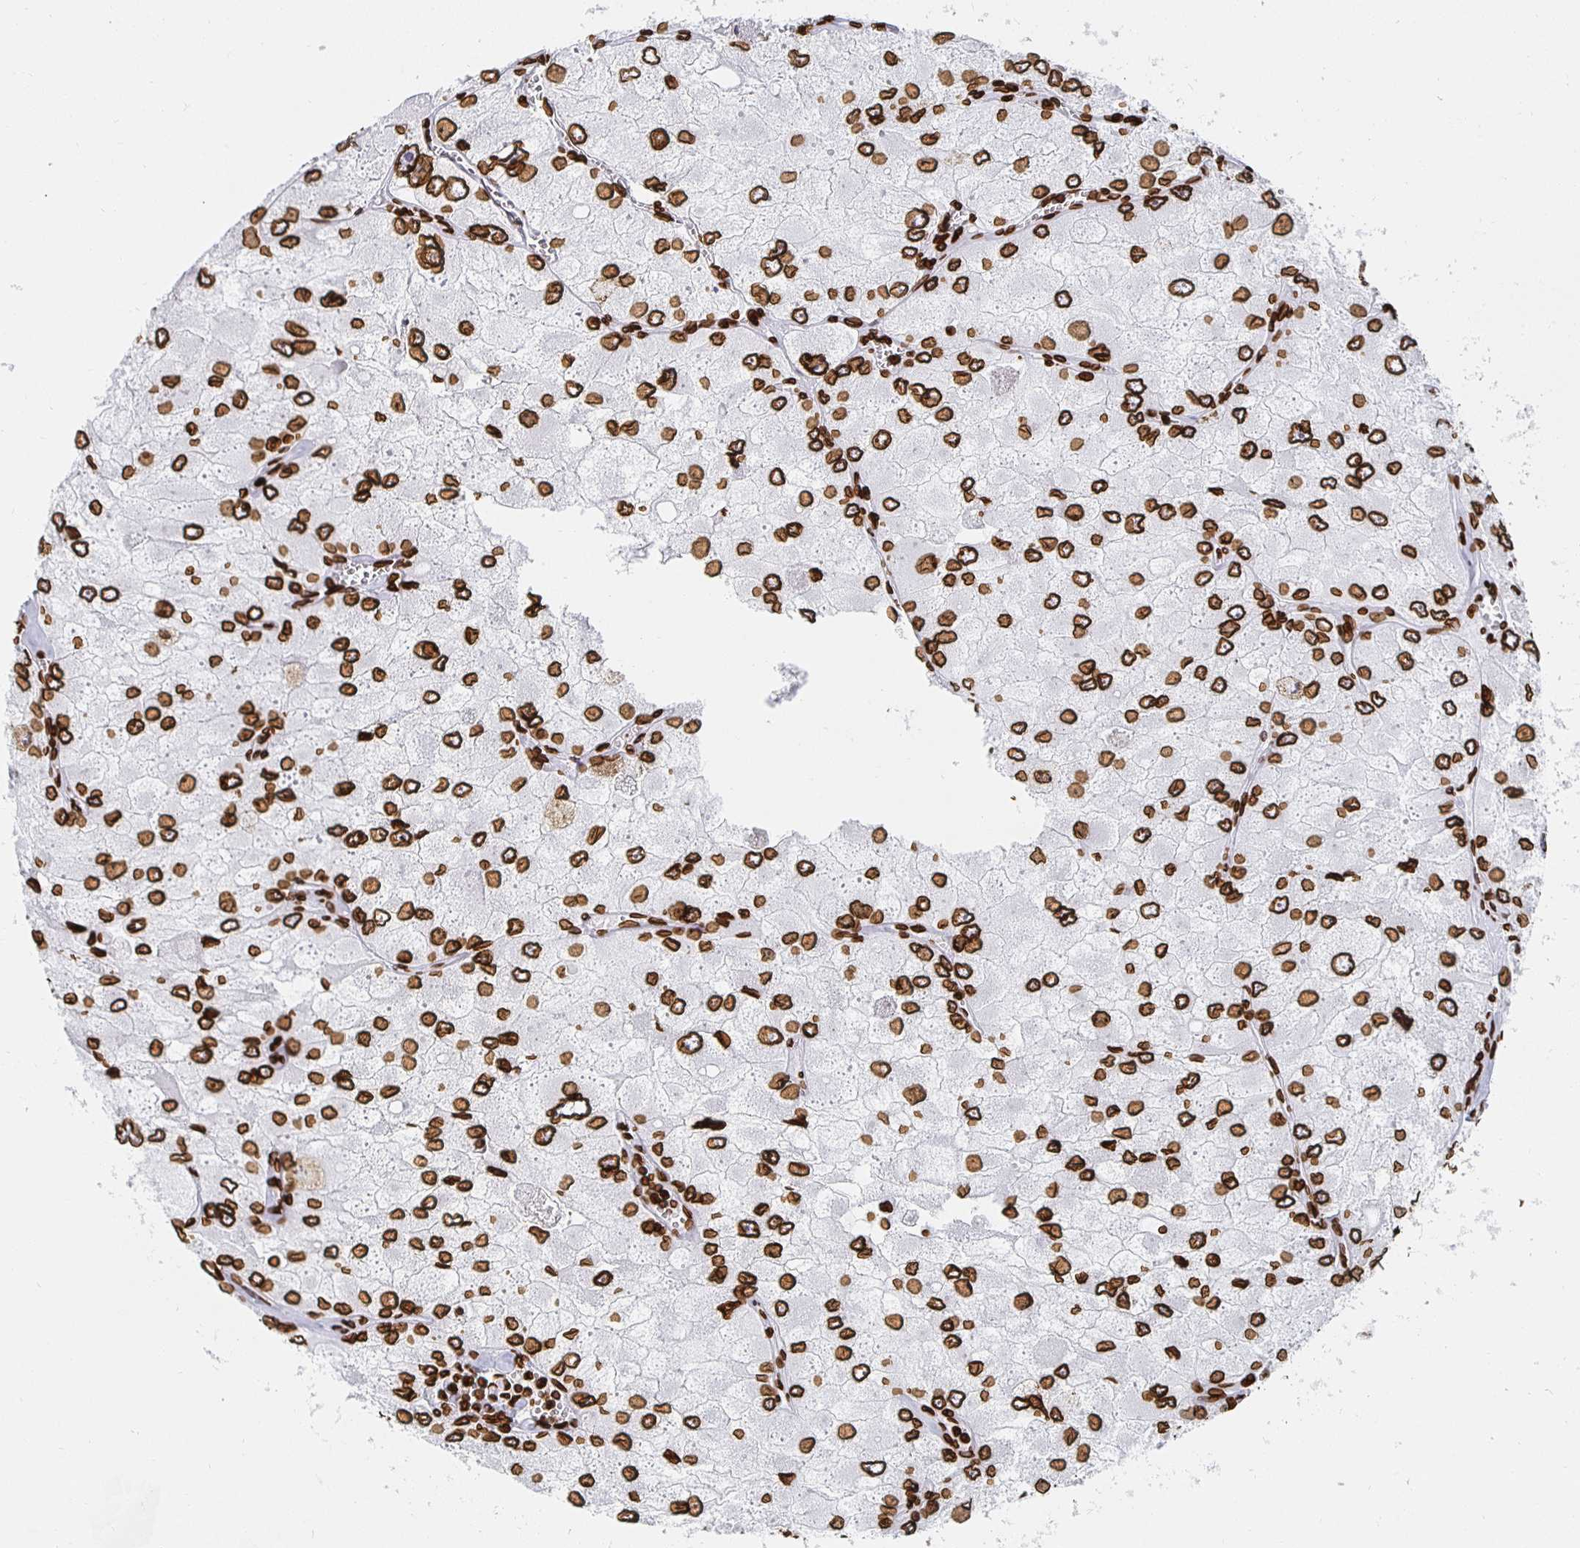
{"staining": {"intensity": "strong", "quantity": ">75%", "location": "cytoplasmic/membranous,nuclear"}, "tissue": "renal cancer", "cell_type": "Tumor cells", "image_type": "cancer", "snomed": [{"axis": "morphology", "description": "Adenocarcinoma, NOS"}, {"axis": "topography", "description": "Kidney"}], "caption": "Renal cancer (adenocarcinoma) stained for a protein (brown) displays strong cytoplasmic/membranous and nuclear positive expression in approximately >75% of tumor cells.", "gene": "LMNB1", "patient": {"sex": "female", "age": 70}}